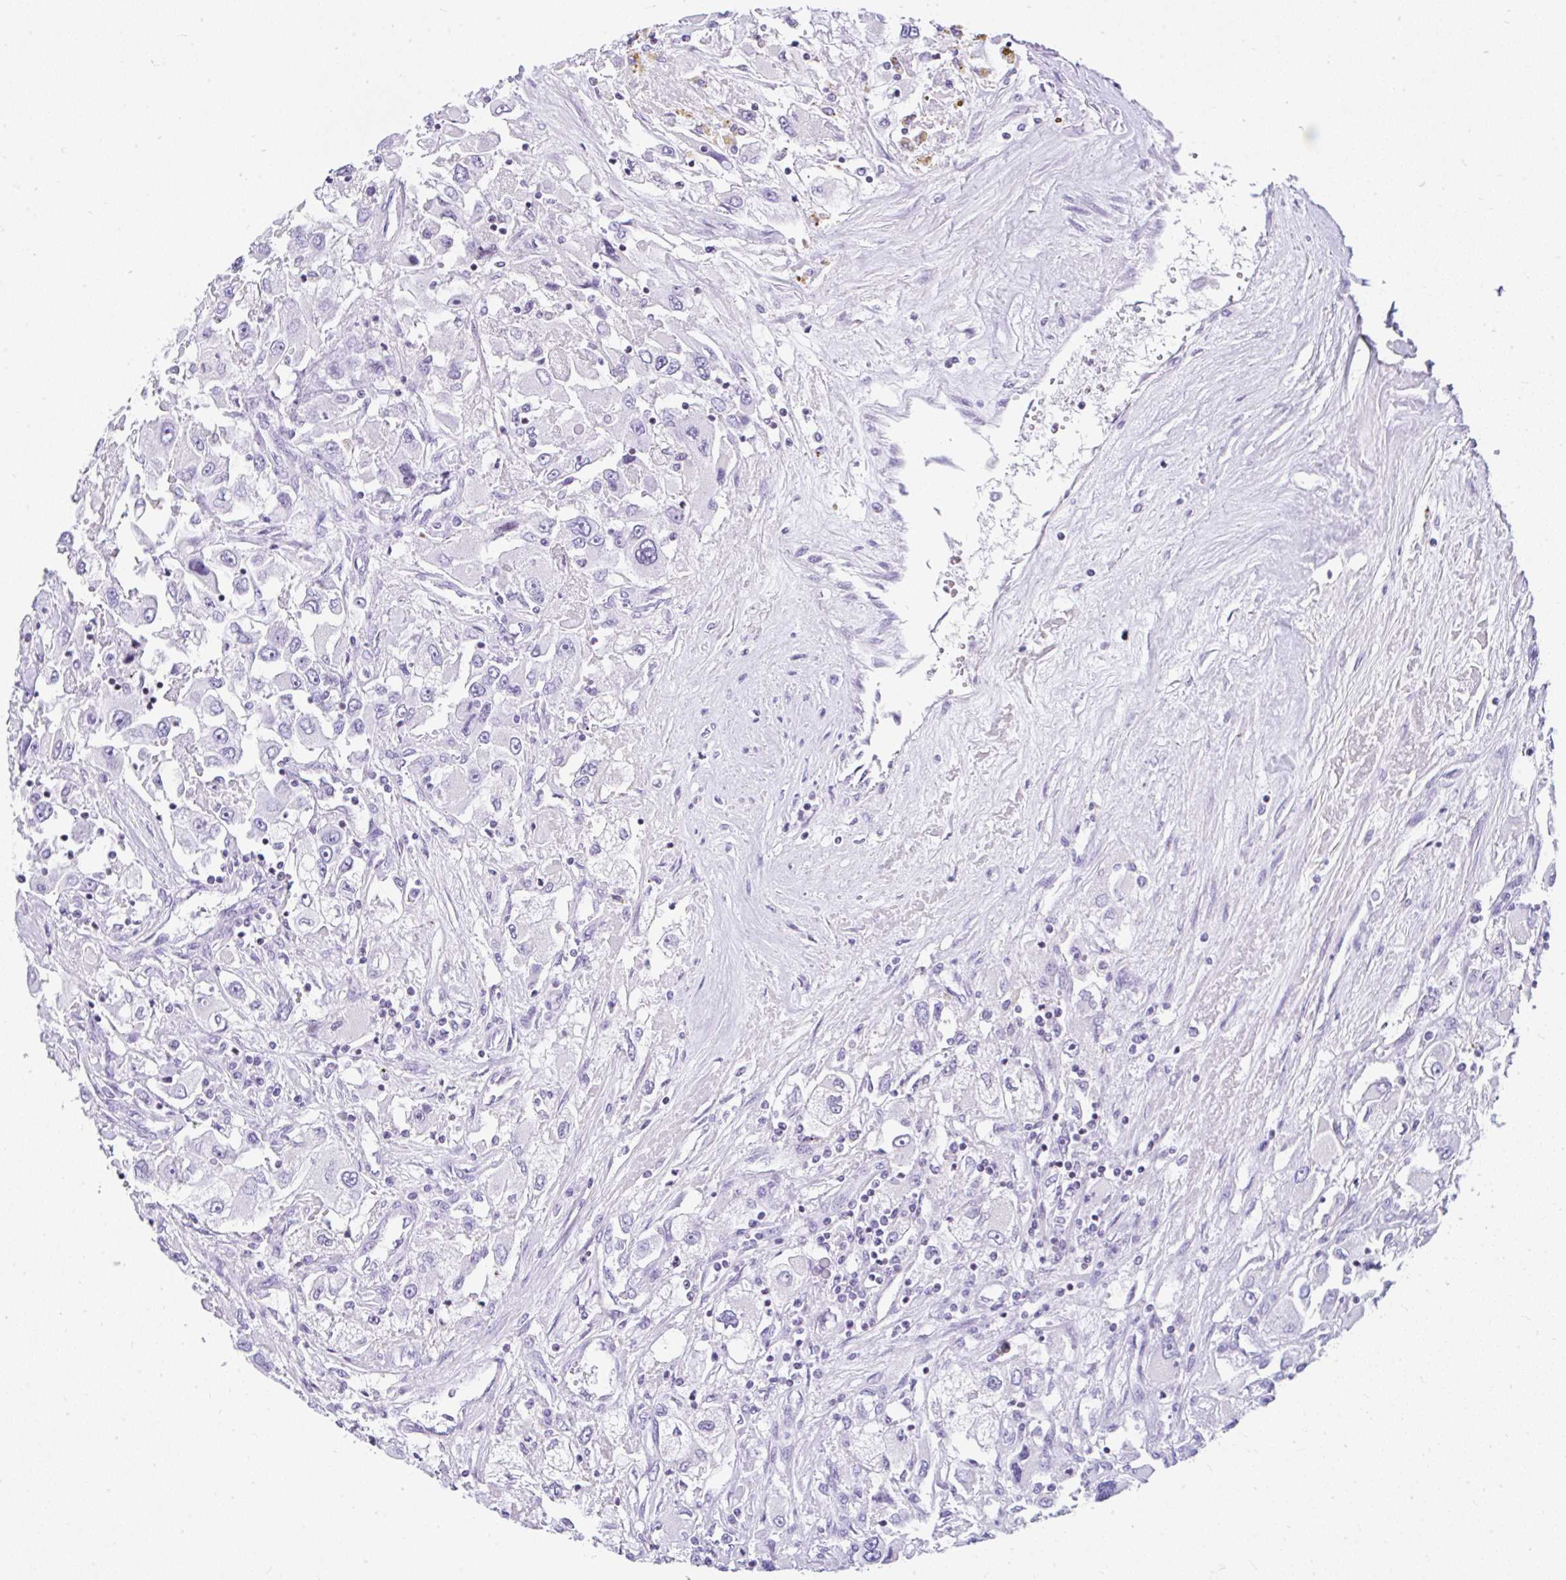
{"staining": {"intensity": "negative", "quantity": "none", "location": "none"}, "tissue": "renal cancer", "cell_type": "Tumor cells", "image_type": "cancer", "snomed": [{"axis": "morphology", "description": "Adenocarcinoma, NOS"}, {"axis": "topography", "description": "Kidney"}], "caption": "Image shows no protein positivity in tumor cells of renal cancer (adenocarcinoma) tissue.", "gene": "KRT27", "patient": {"sex": "female", "age": 52}}